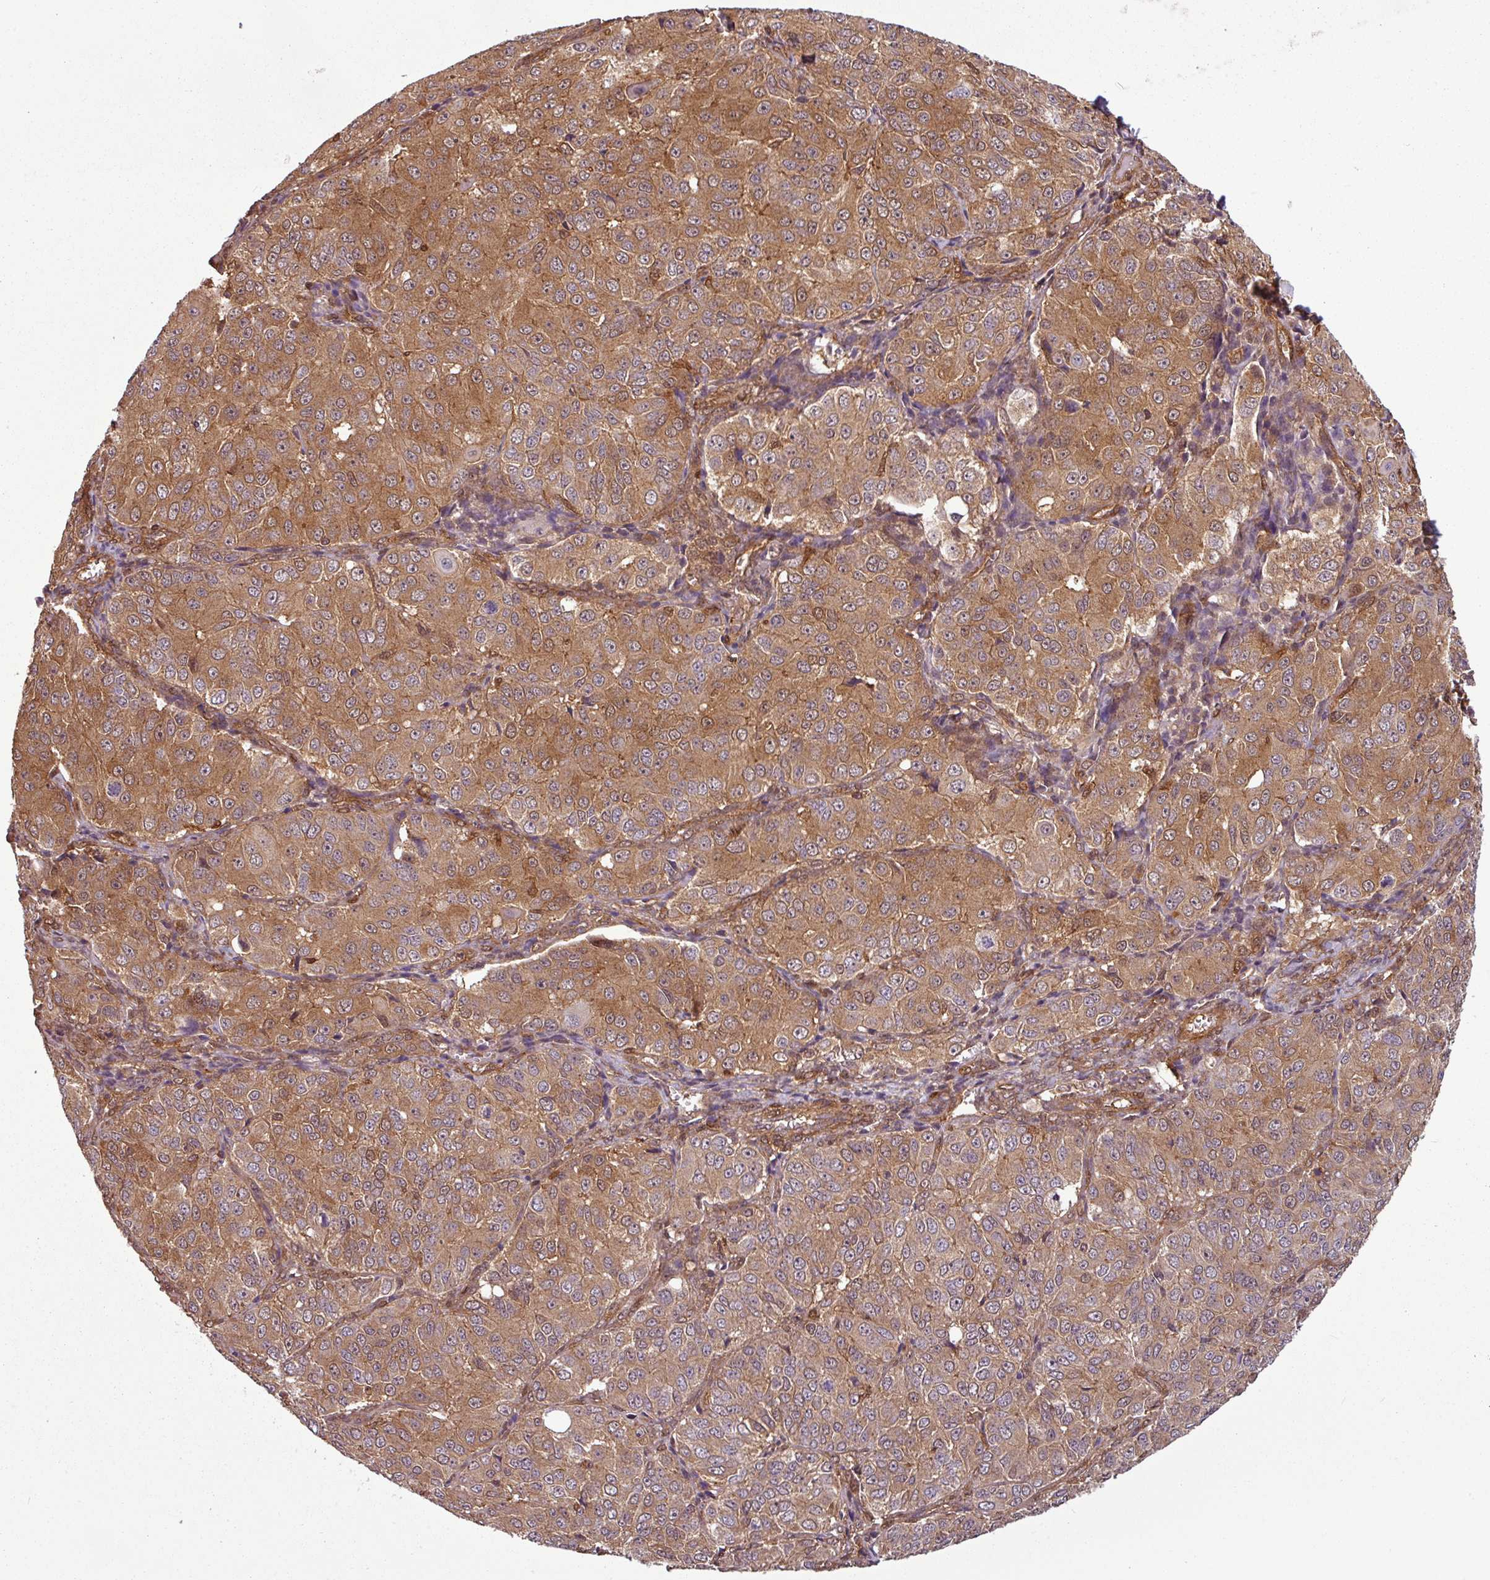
{"staining": {"intensity": "moderate", "quantity": ">75%", "location": "cytoplasmic/membranous"}, "tissue": "ovarian cancer", "cell_type": "Tumor cells", "image_type": "cancer", "snomed": [{"axis": "morphology", "description": "Carcinoma, endometroid"}, {"axis": "topography", "description": "Ovary"}], "caption": "About >75% of tumor cells in human ovarian cancer (endometroid carcinoma) demonstrate moderate cytoplasmic/membranous protein staining as visualized by brown immunohistochemical staining.", "gene": "SH3BGRL", "patient": {"sex": "female", "age": 51}}